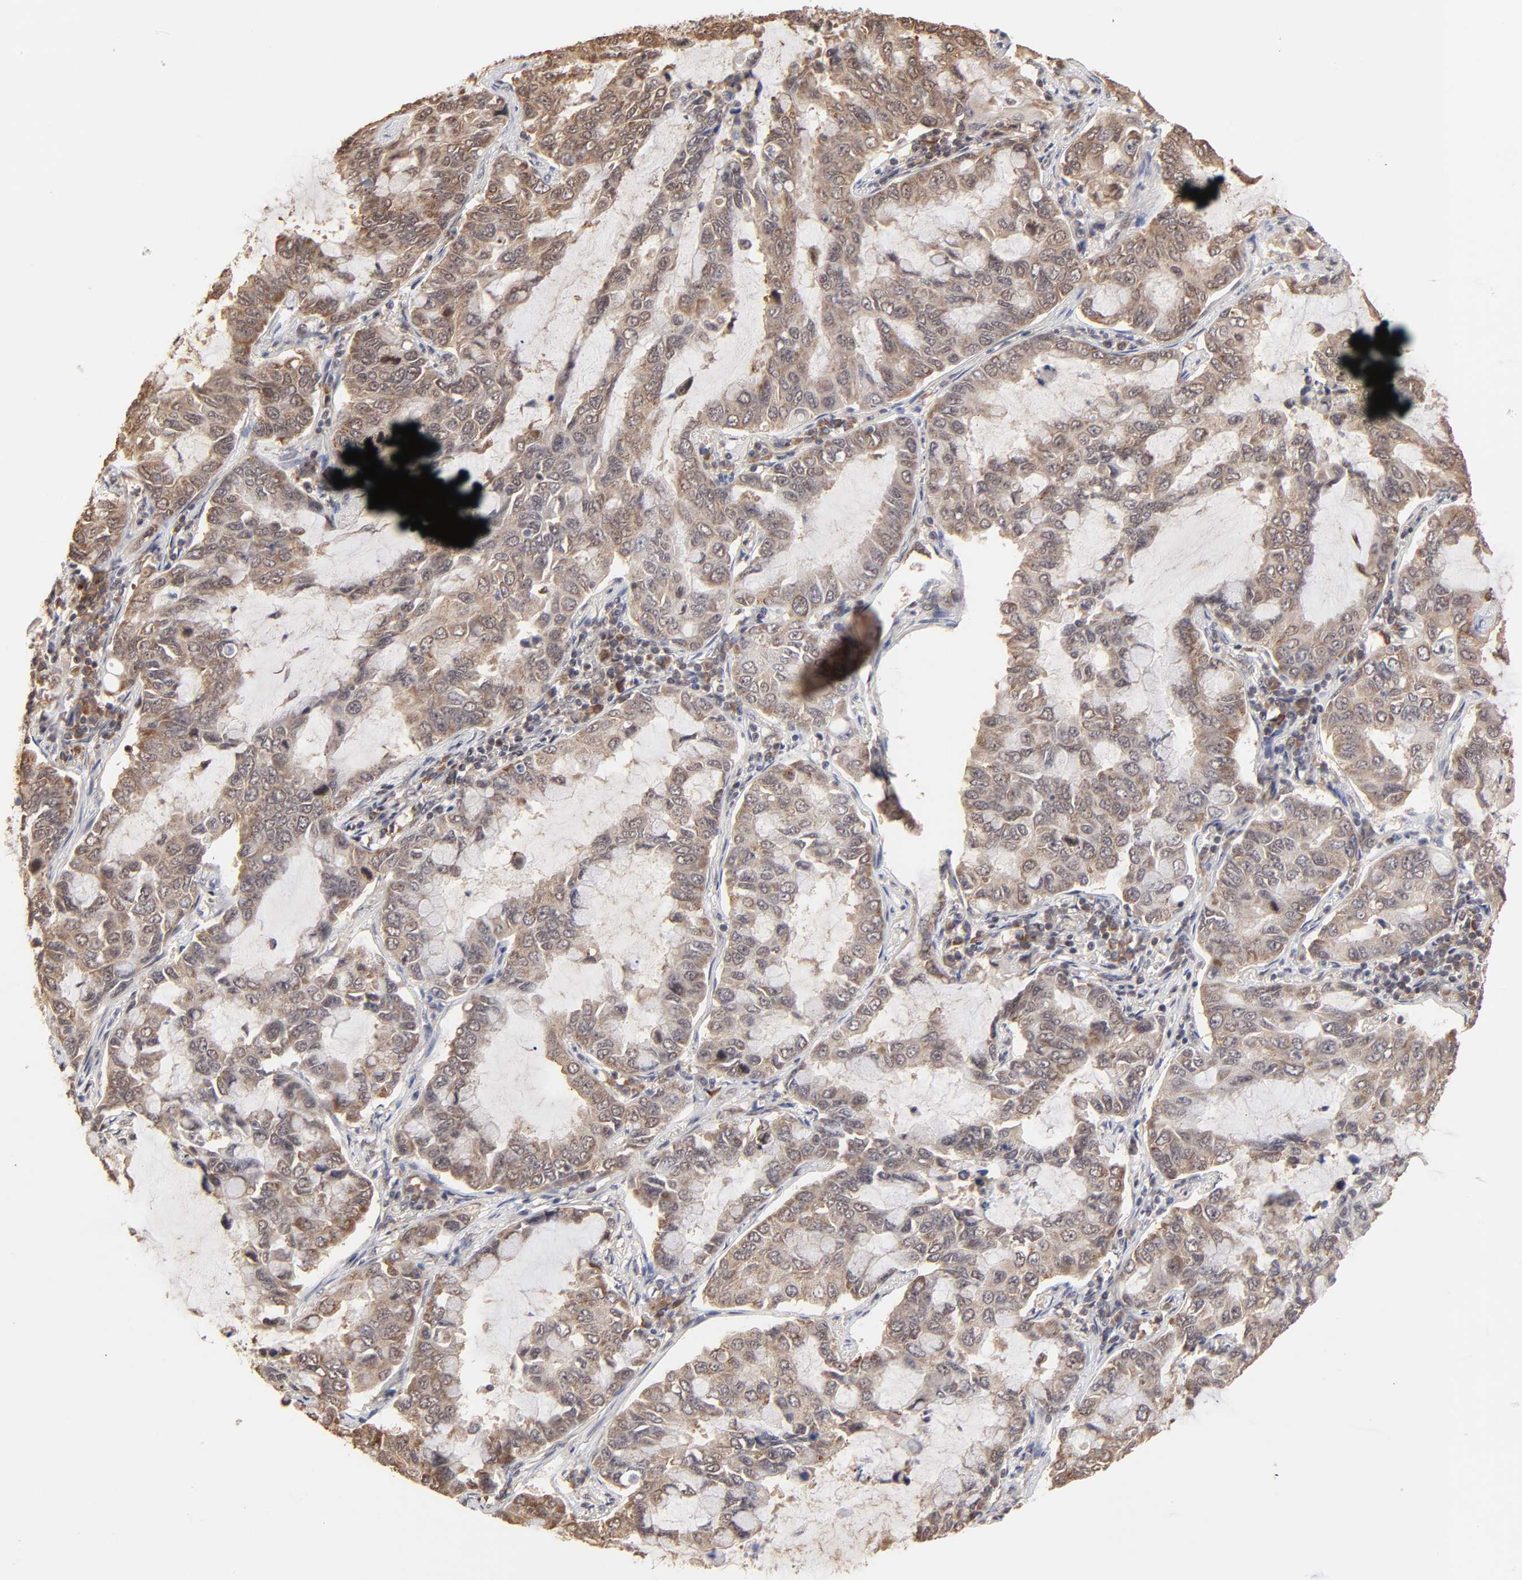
{"staining": {"intensity": "weak", "quantity": ">75%", "location": "cytoplasmic/membranous"}, "tissue": "lung cancer", "cell_type": "Tumor cells", "image_type": "cancer", "snomed": [{"axis": "morphology", "description": "Adenocarcinoma, NOS"}, {"axis": "topography", "description": "Lung"}], "caption": "Adenocarcinoma (lung) tissue exhibits weak cytoplasmic/membranous staining in approximately >75% of tumor cells, visualized by immunohistochemistry.", "gene": "BRPF1", "patient": {"sex": "male", "age": 64}}